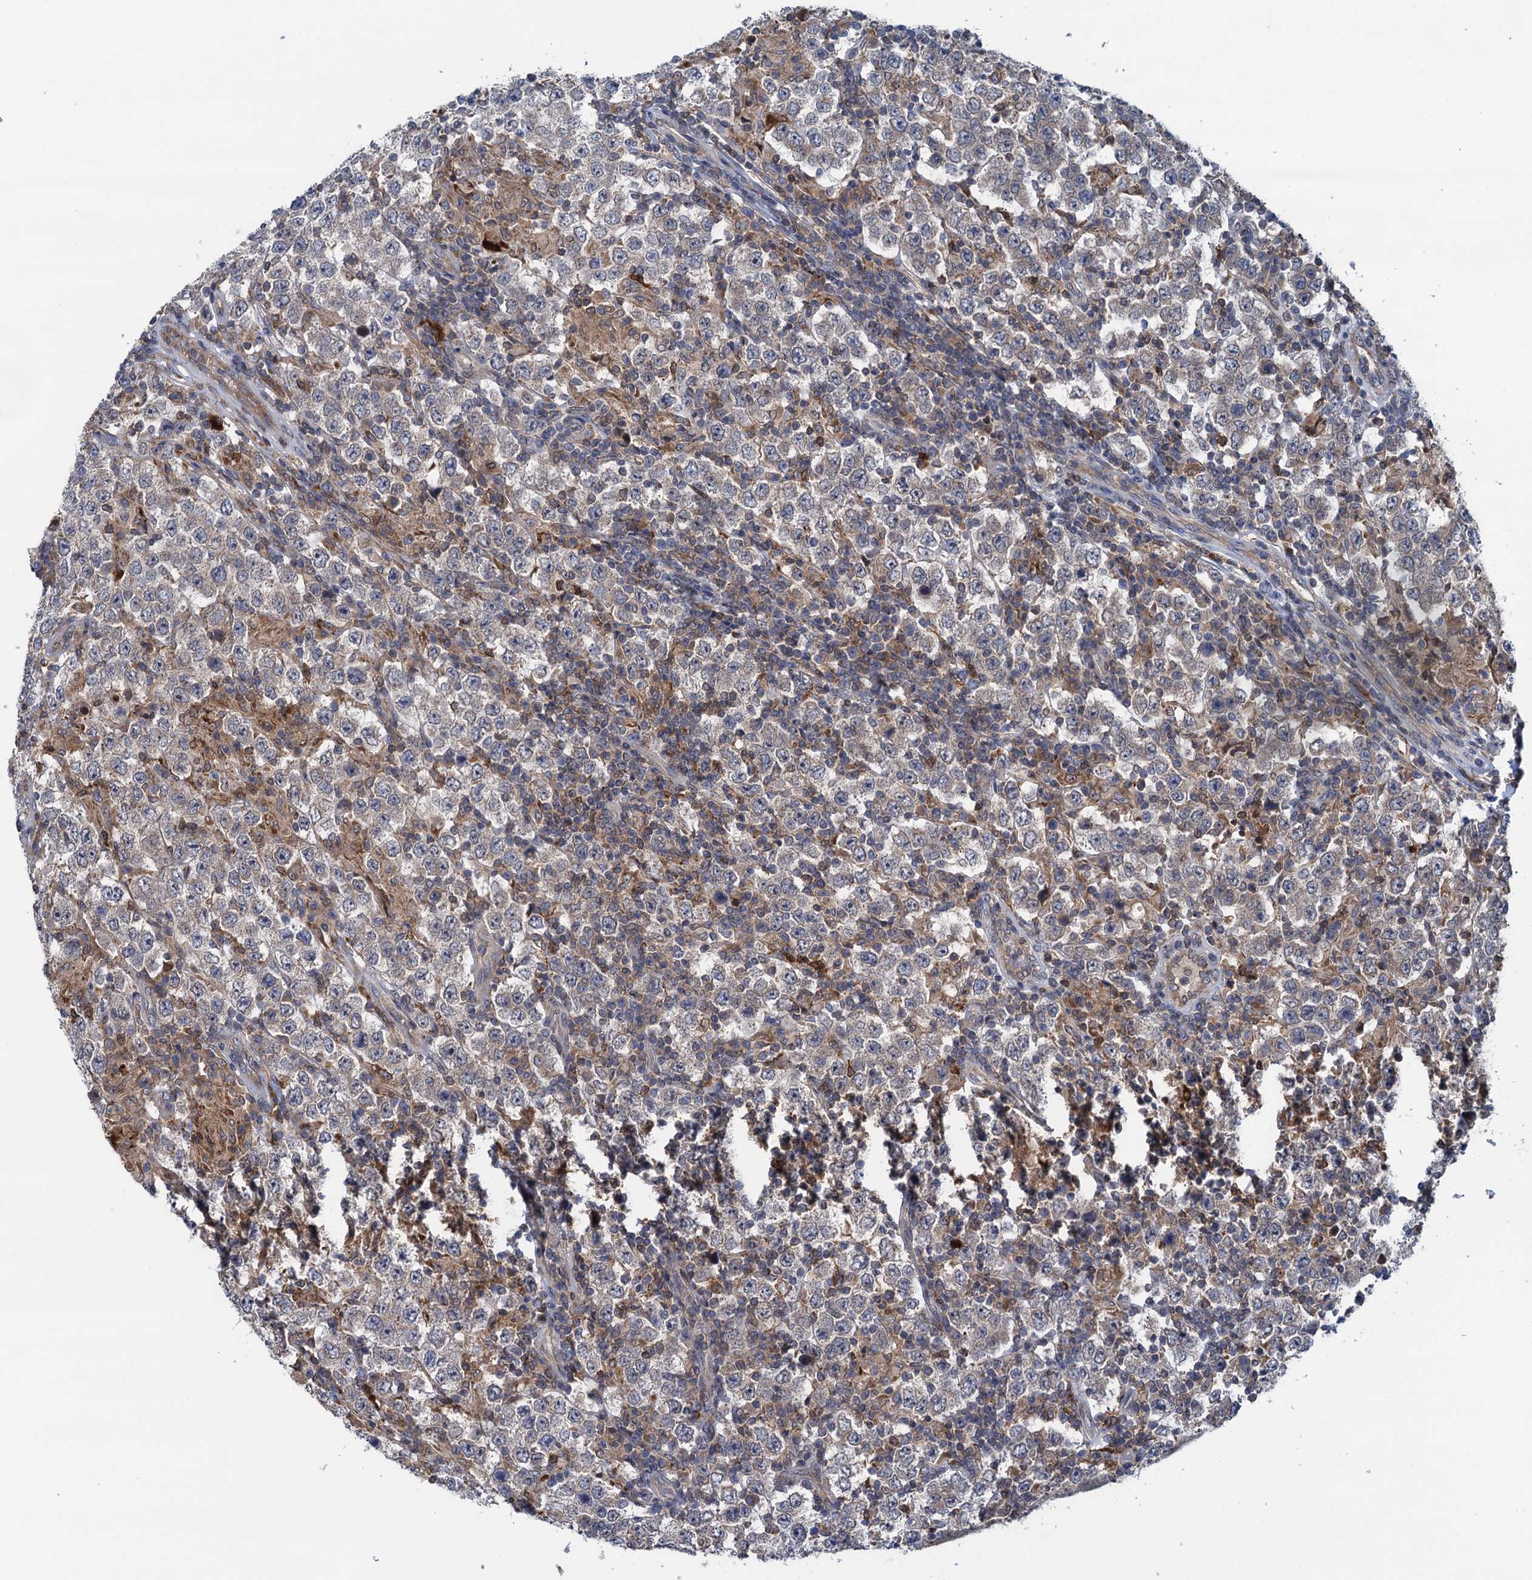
{"staining": {"intensity": "negative", "quantity": "none", "location": "none"}, "tissue": "testis cancer", "cell_type": "Tumor cells", "image_type": "cancer", "snomed": [{"axis": "morphology", "description": "Normal tissue, NOS"}, {"axis": "morphology", "description": "Urothelial carcinoma, High grade"}, {"axis": "morphology", "description": "Seminoma, NOS"}, {"axis": "morphology", "description": "Carcinoma, Embryonal, NOS"}, {"axis": "topography", "description": "Urinary bladder"}, {"axis": "topography", "description": "Testis"}], "caption": "DAB immunohistochemical staining of testis cancer (embryonal carcinoma) reveals no significant staining in tumor cells. (Immunohistochemistry, brightfield microscopy, high magnification).", "gene": "CNTN5", "patient": {"sex": "male", "age": 41}}